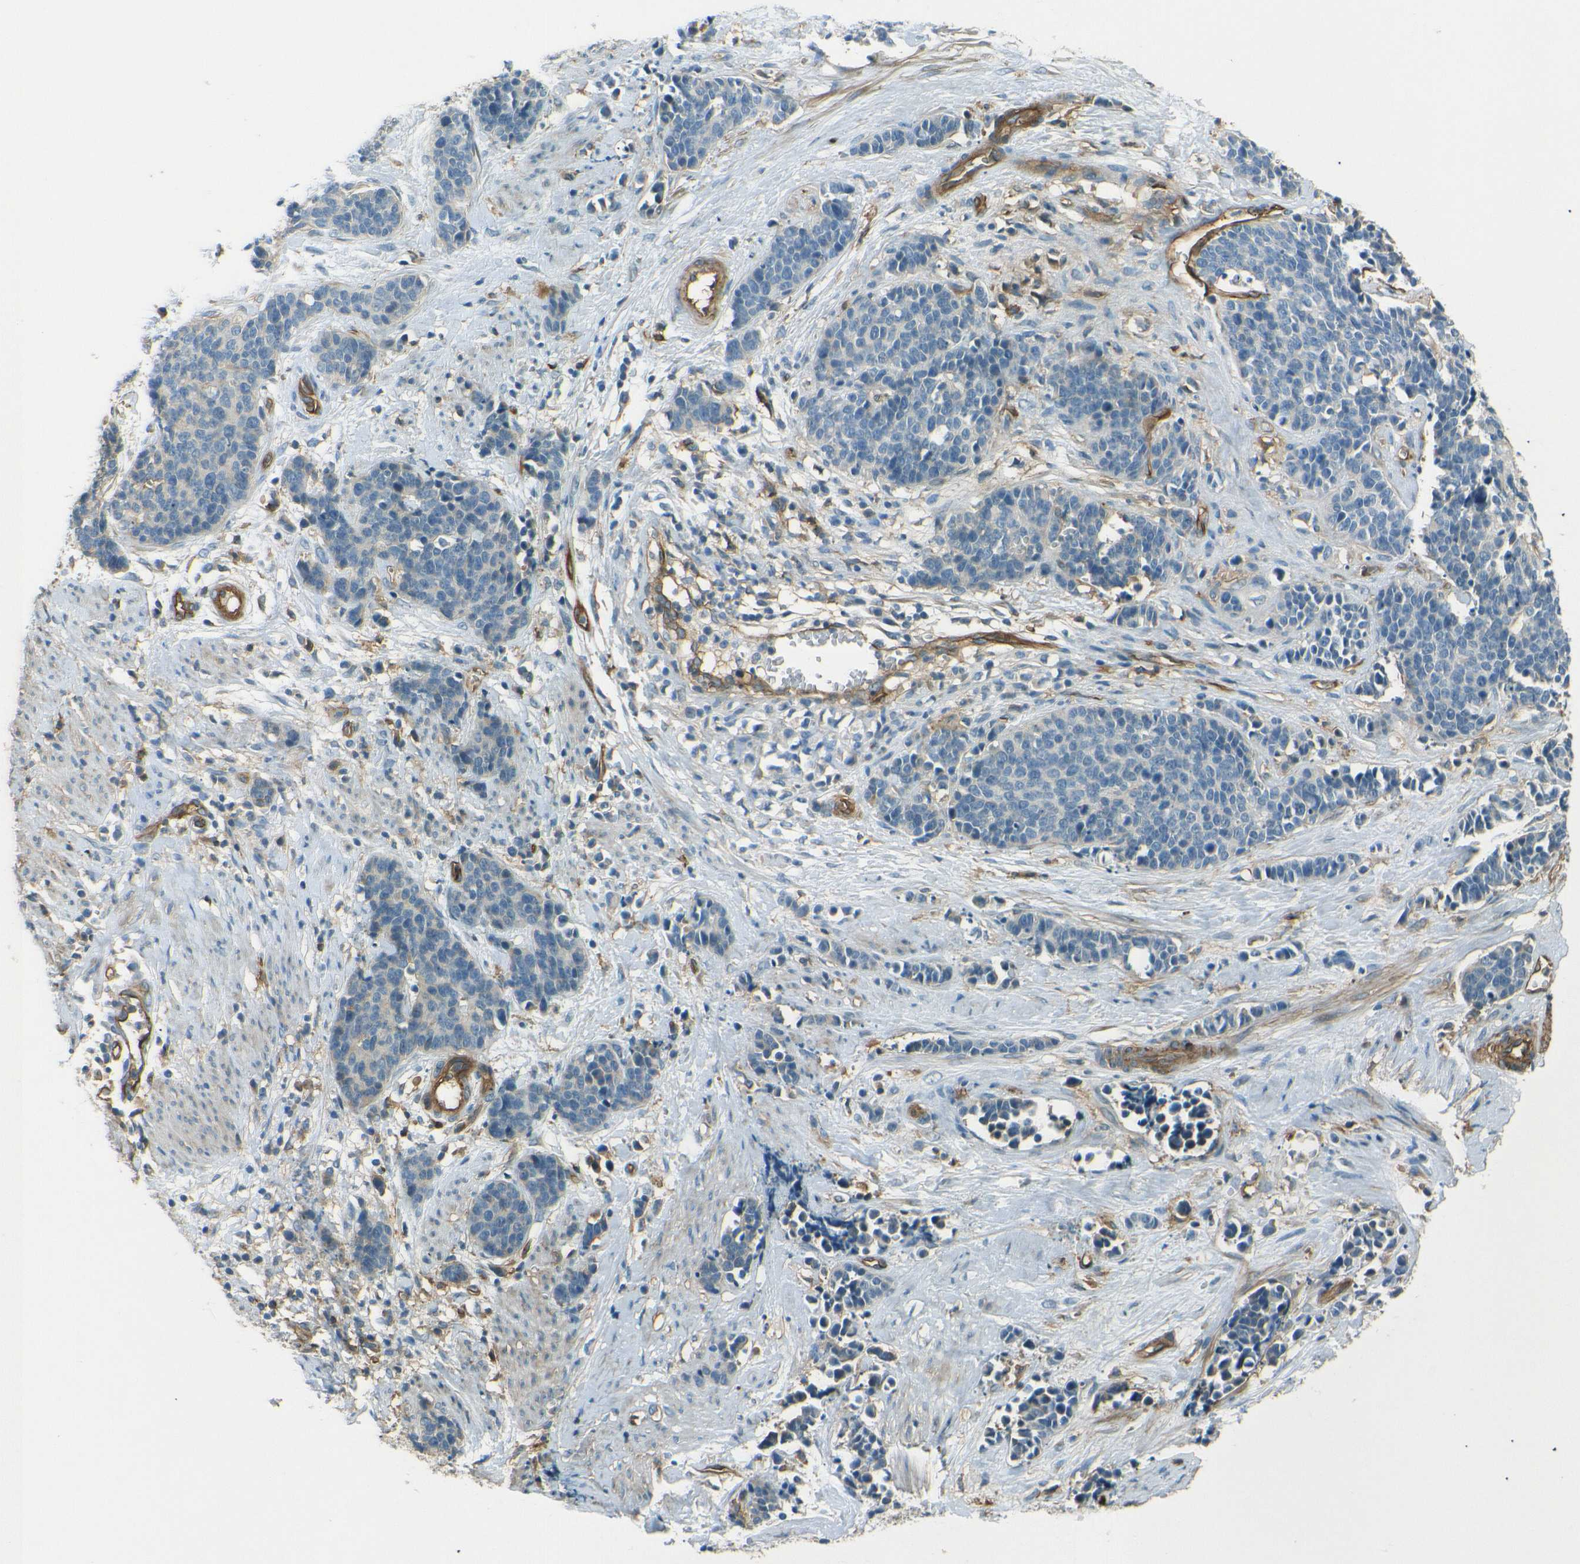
{"staining": {"intensity": "negative", "quantity": "none", "location": "none"}, "tissue": "cervical cancer", "cell_type": "Tumor cells", "image_type": "cancer", "snomed": [{"axis": "morphology", "description": "Squamous cell carcinoma, NOS"}, {"axis": "topography", "description": "Cervix"}], "caption": "Tumor cells show no significant staining in cervical squamous cell carcinoma.", "gene": "ENTPD1", "patient": {"sex": "female", "age": 35}}